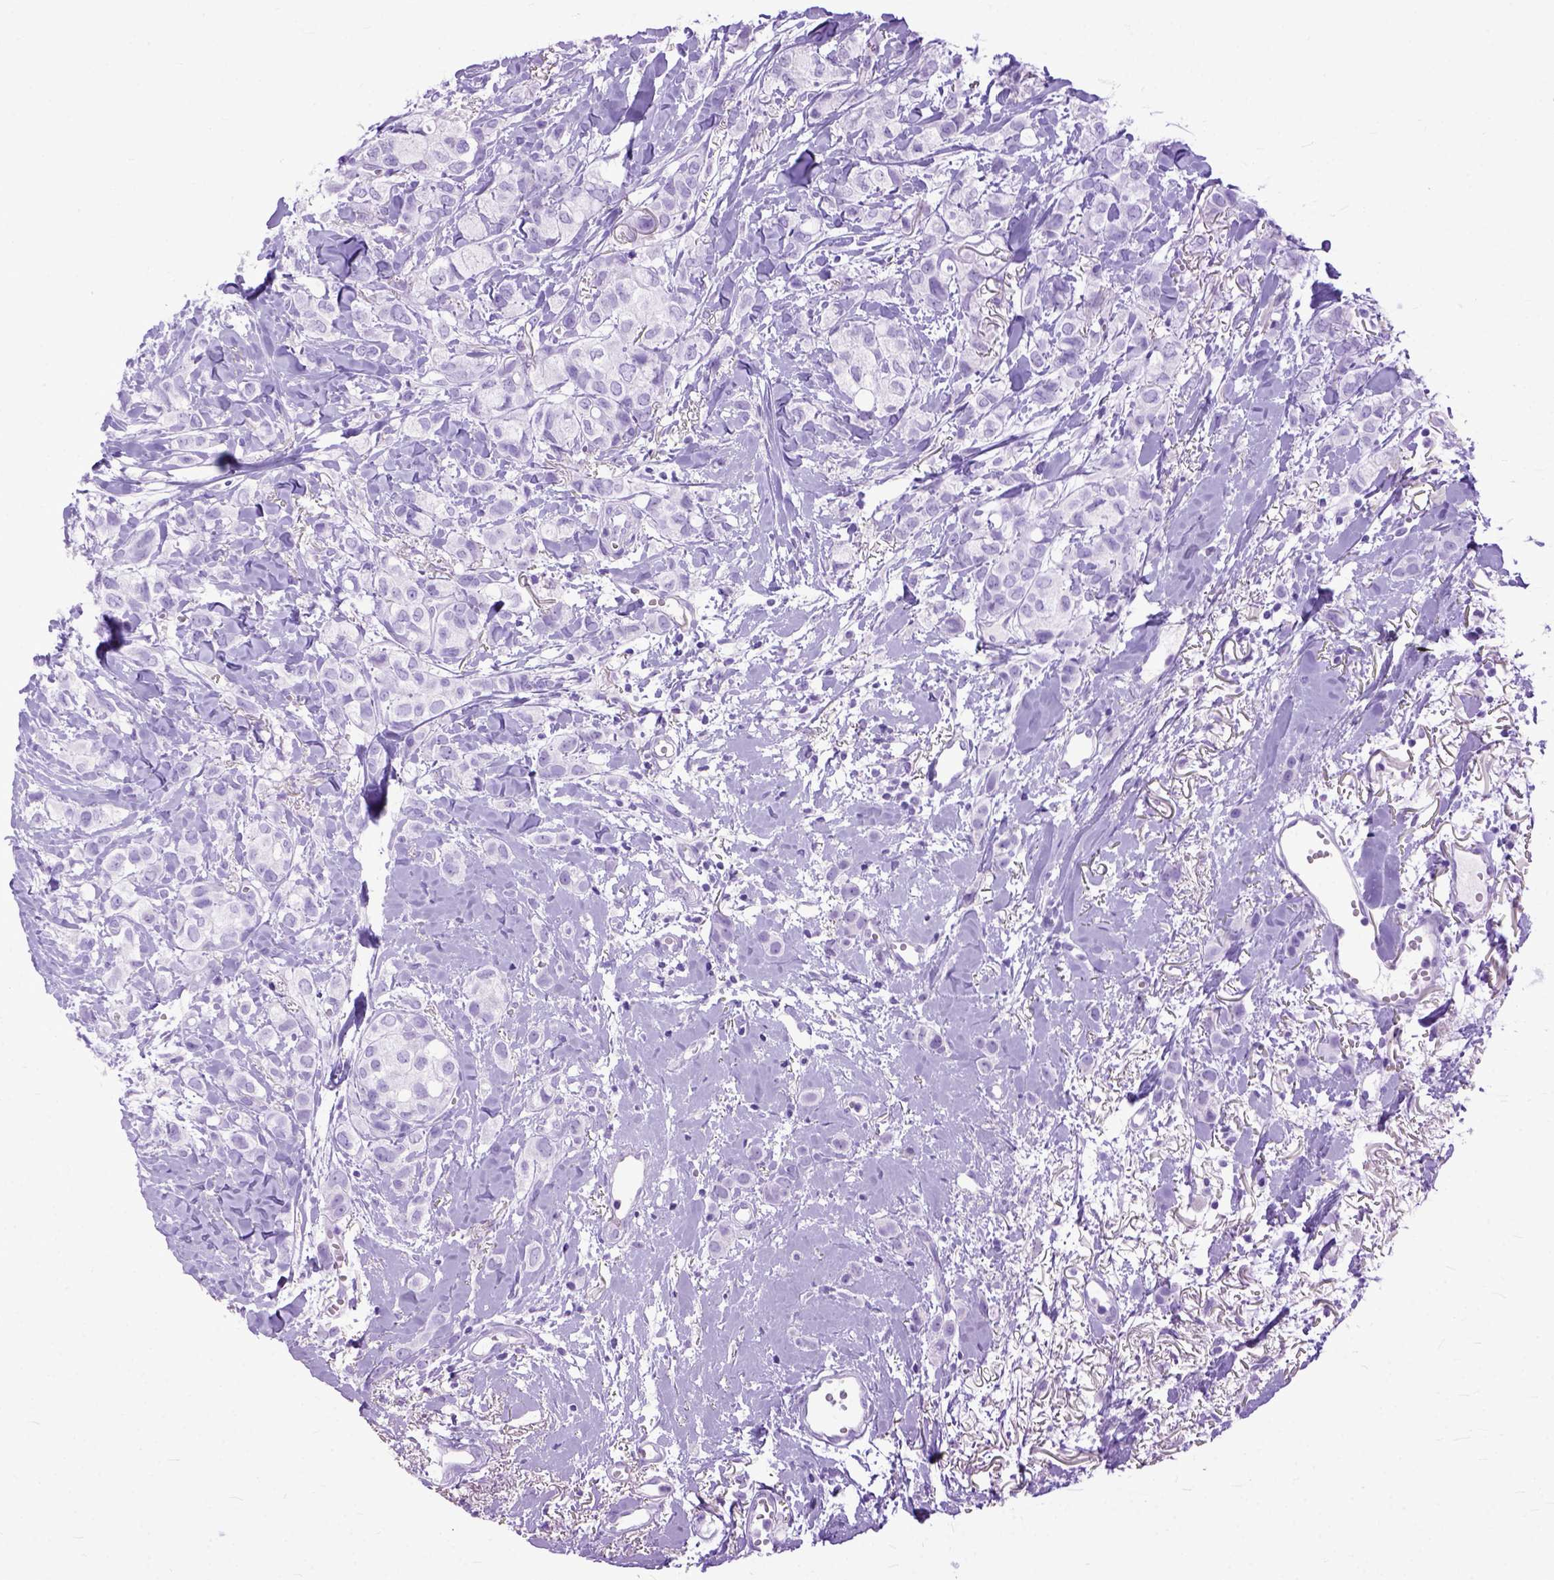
{"staining": {"intensity": "negative", "quantity": "none", "location": "none"}, "tissue": "breast cancer", "cell_type": "Tumor cells", "image_type": "cancer", "snomed": [{"axis": "morphology", "description": "Duct carcinoma"}, {"axis": "topography", "description": "Breast"}], "caption": "Tumor cells show no significant expression in breast cancer (infiltrating ductal carcinoma).", "gene": "GNGT1", "patient": {"sex": "female", "age": 85}}